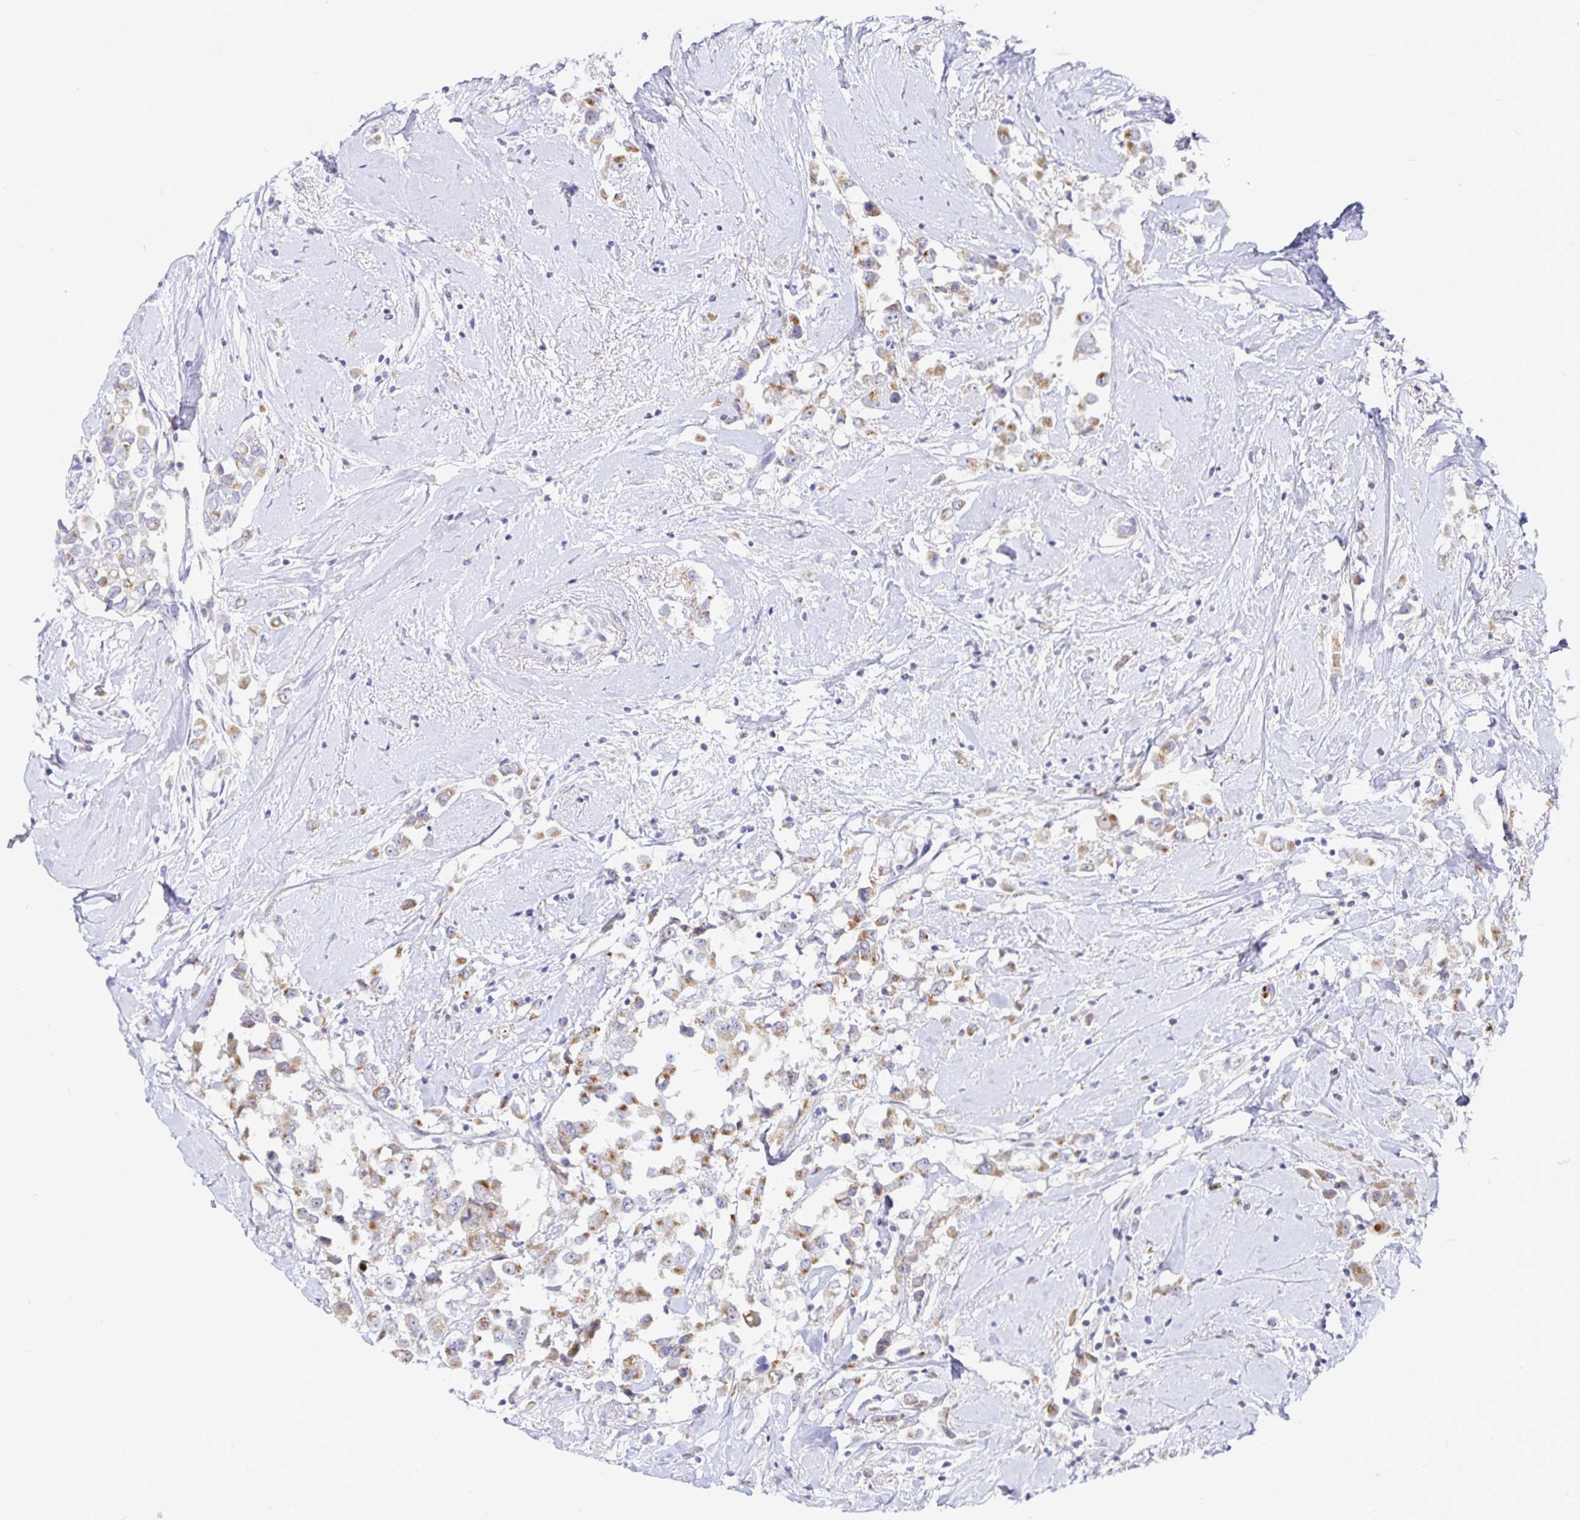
{"staining": {"intensity": "moderate", "quantity": ">75%", "location": "cytoplasmic/membranous"}, "tissue": "breast cancer", "cell_type": "Tumor cells", "image_type": "cancer", "snomed": [{"axis": "morphology", "description": "Duct carcinoma"}, {"axis": "topography", "description": "Breast"}], "caption": "Breast cancer (intraductal carcinoma) stained for a protein (brown) displays moderate cytoplasmic/membranous positive positivity in approximately >75% of tumor cells.", "gene": "PKHD1", "patient": {"sex": "female", "age": 61}}